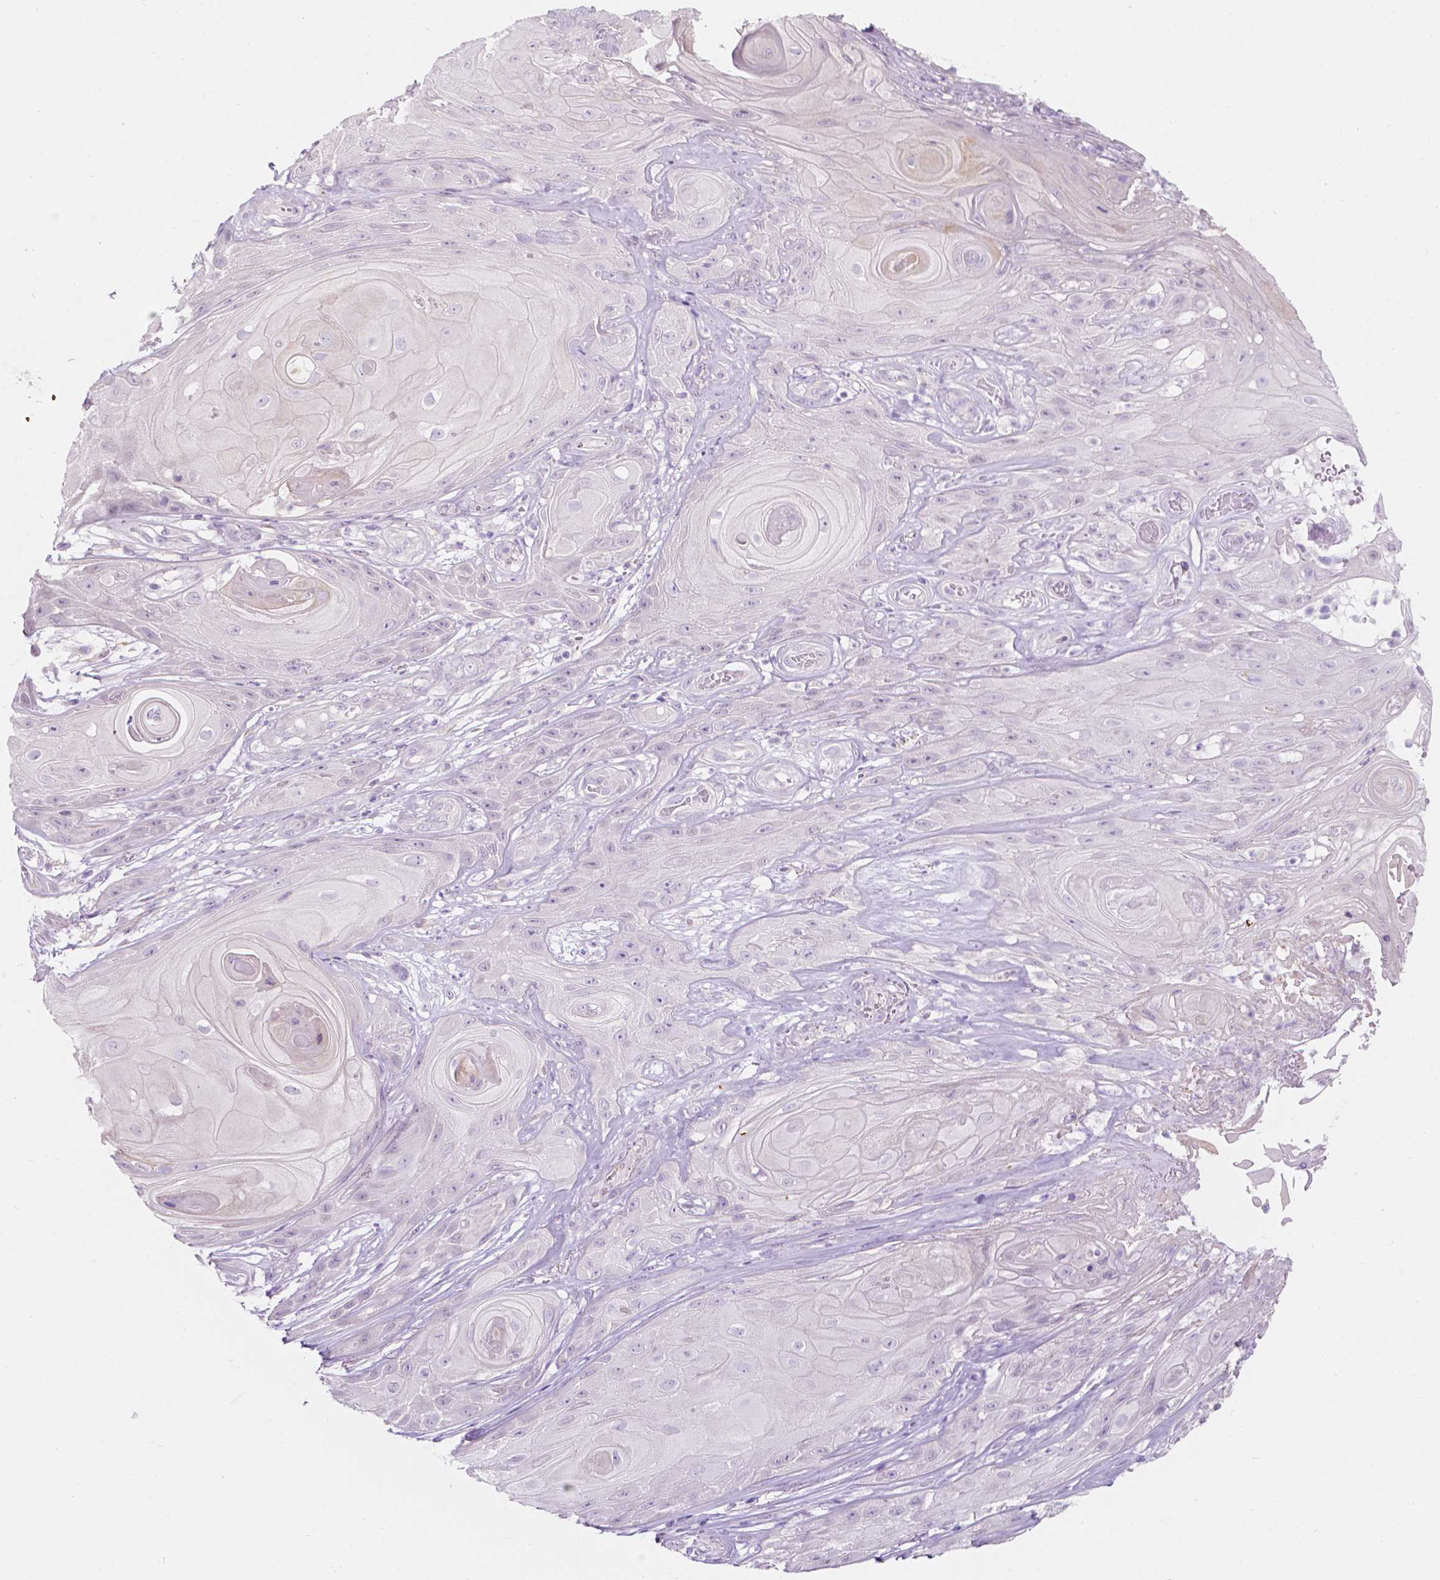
{"staining": {"intensity": "negative", "quantity": "none", "location": "none"}, "tissue": "skin cancer", "cell_type": "Tumor cells", "image_type": "cancer", "snomed": [{"axis": "morphology", "description": "Squamous cell carcinoma, NOS"}, {"axis": "topography", "description": "Skin"}], "caption": "The photomicrograph shows no significant expression in tumor cells of skin squamous cell carcinoma. (Brightfield microscopy of DAB immunohistochemistry (IHC) at high magnification).", "gene": "NOS1AP", "patient": {"sex": "male", "age": 62}}